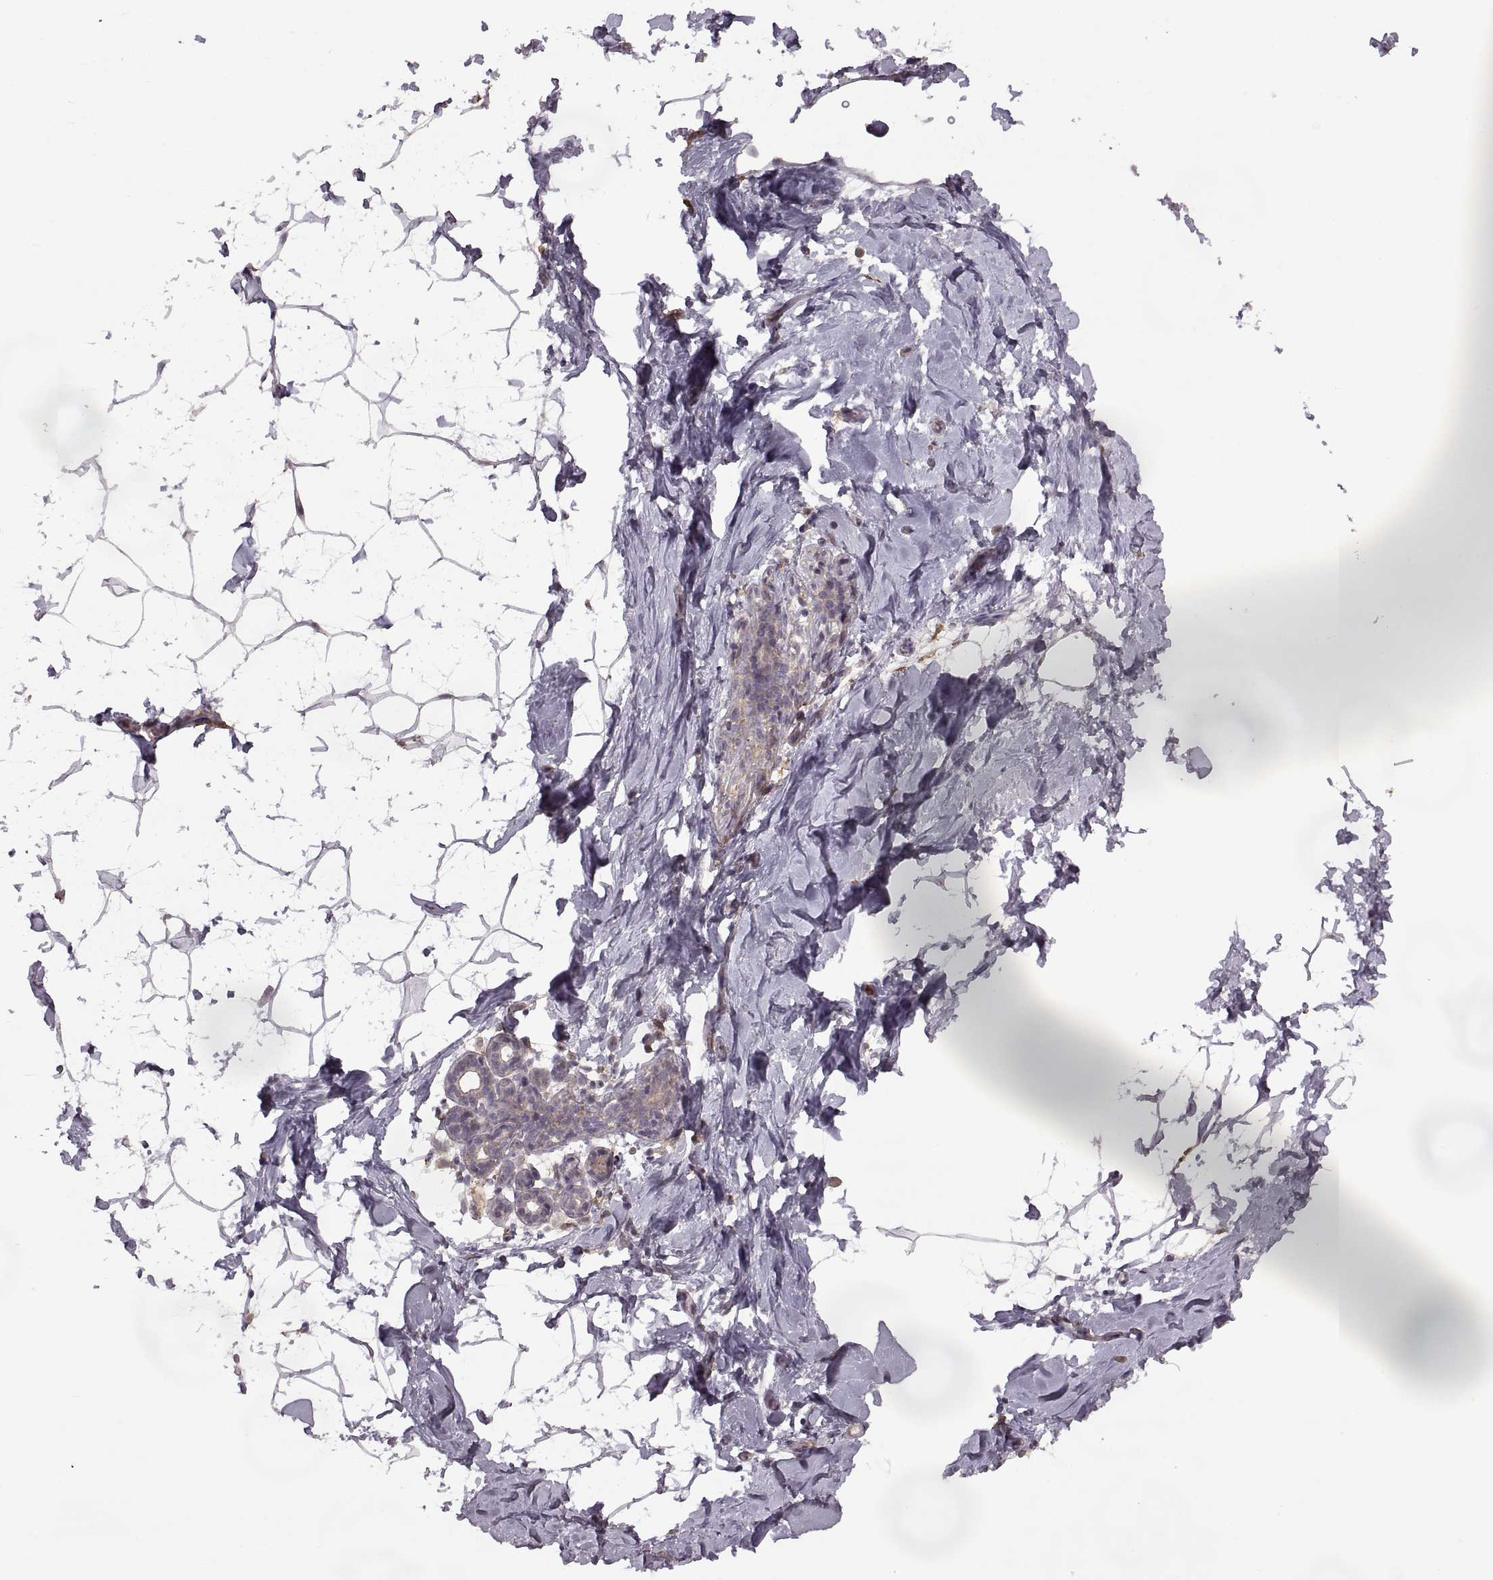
{"staining": {"intensity": "negative", "quantity": "none", "location": "none"}, "tissue": "breast", "cell_type": "Adipocytes", "image_type": "normal", "snomed": [{"axis": "morphology", "description": "Normal tissue, NOS"}, {"axis": "topography", "description": "Breast"}], "caption": "This is an IHC histopathology image of normal breast. There is no positivity in adipocytes.", "gene": "PIERCE1", "patient": {"sex": "female", "age": 32}}